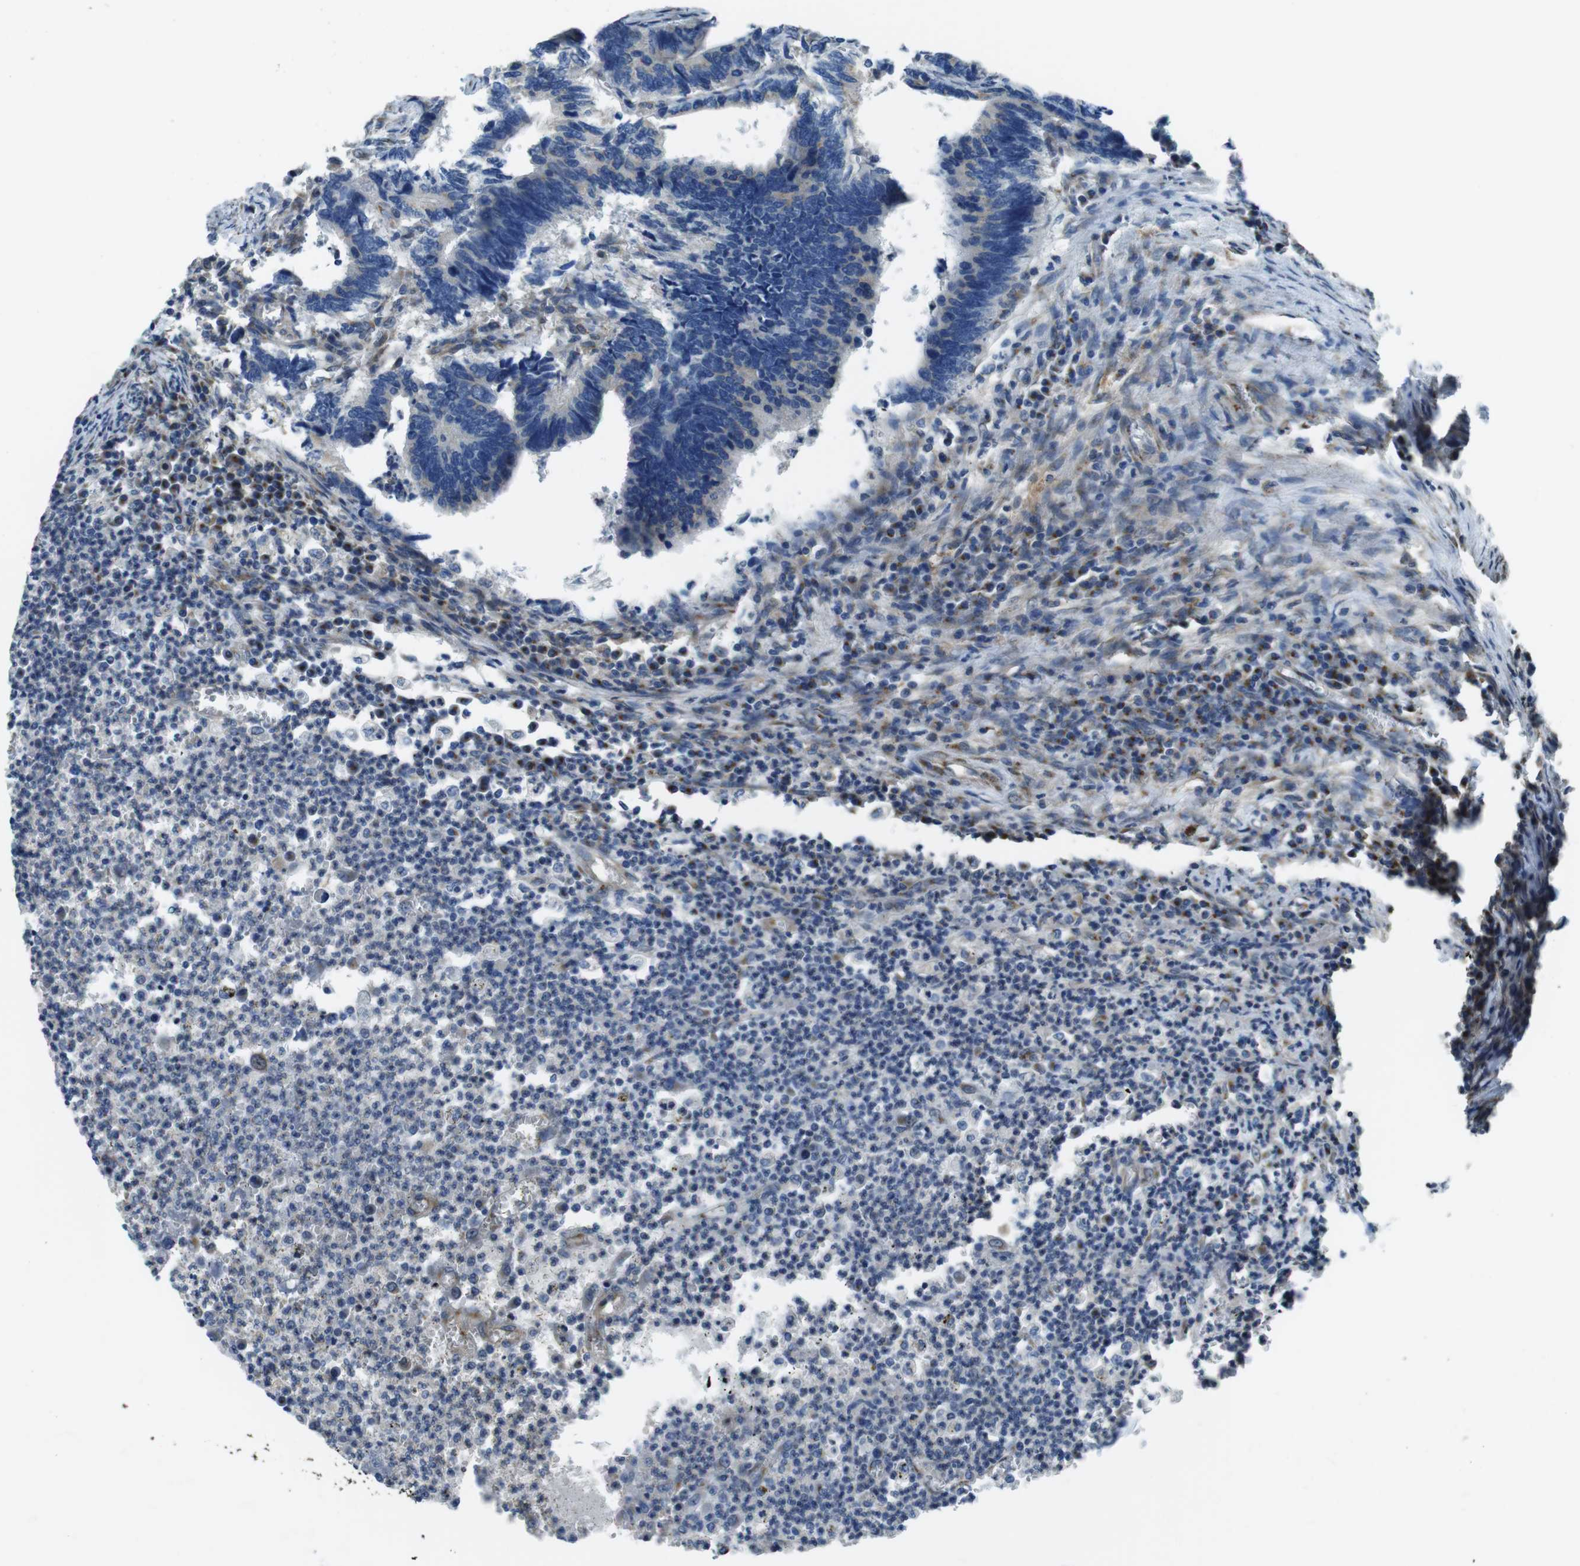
{"staining": {"intensity": "moderate", "quantity": "<25%", "location": "cytoplasmic/membranous"}, "tissue": "colorectal cancer", "cell_type": "Tumor cells", "image_type": "cancer", "snomed": [{"axis": "morphology", "description": "Adenocarcinoma, NOS"}, {"axis": "topography", "description": "Colon"}], "caption": "Immunohistochemistry (IHC) histopathology image of human colorectal cancer (adenocarcinoma) stained for a protein (brown), which demonstrates low levels of moderate cytoplasmic/membranous expression in approximately <25% of tumor cells.", "gene": "RAB6A", "patient": {"sex": "male", "age": 72}}